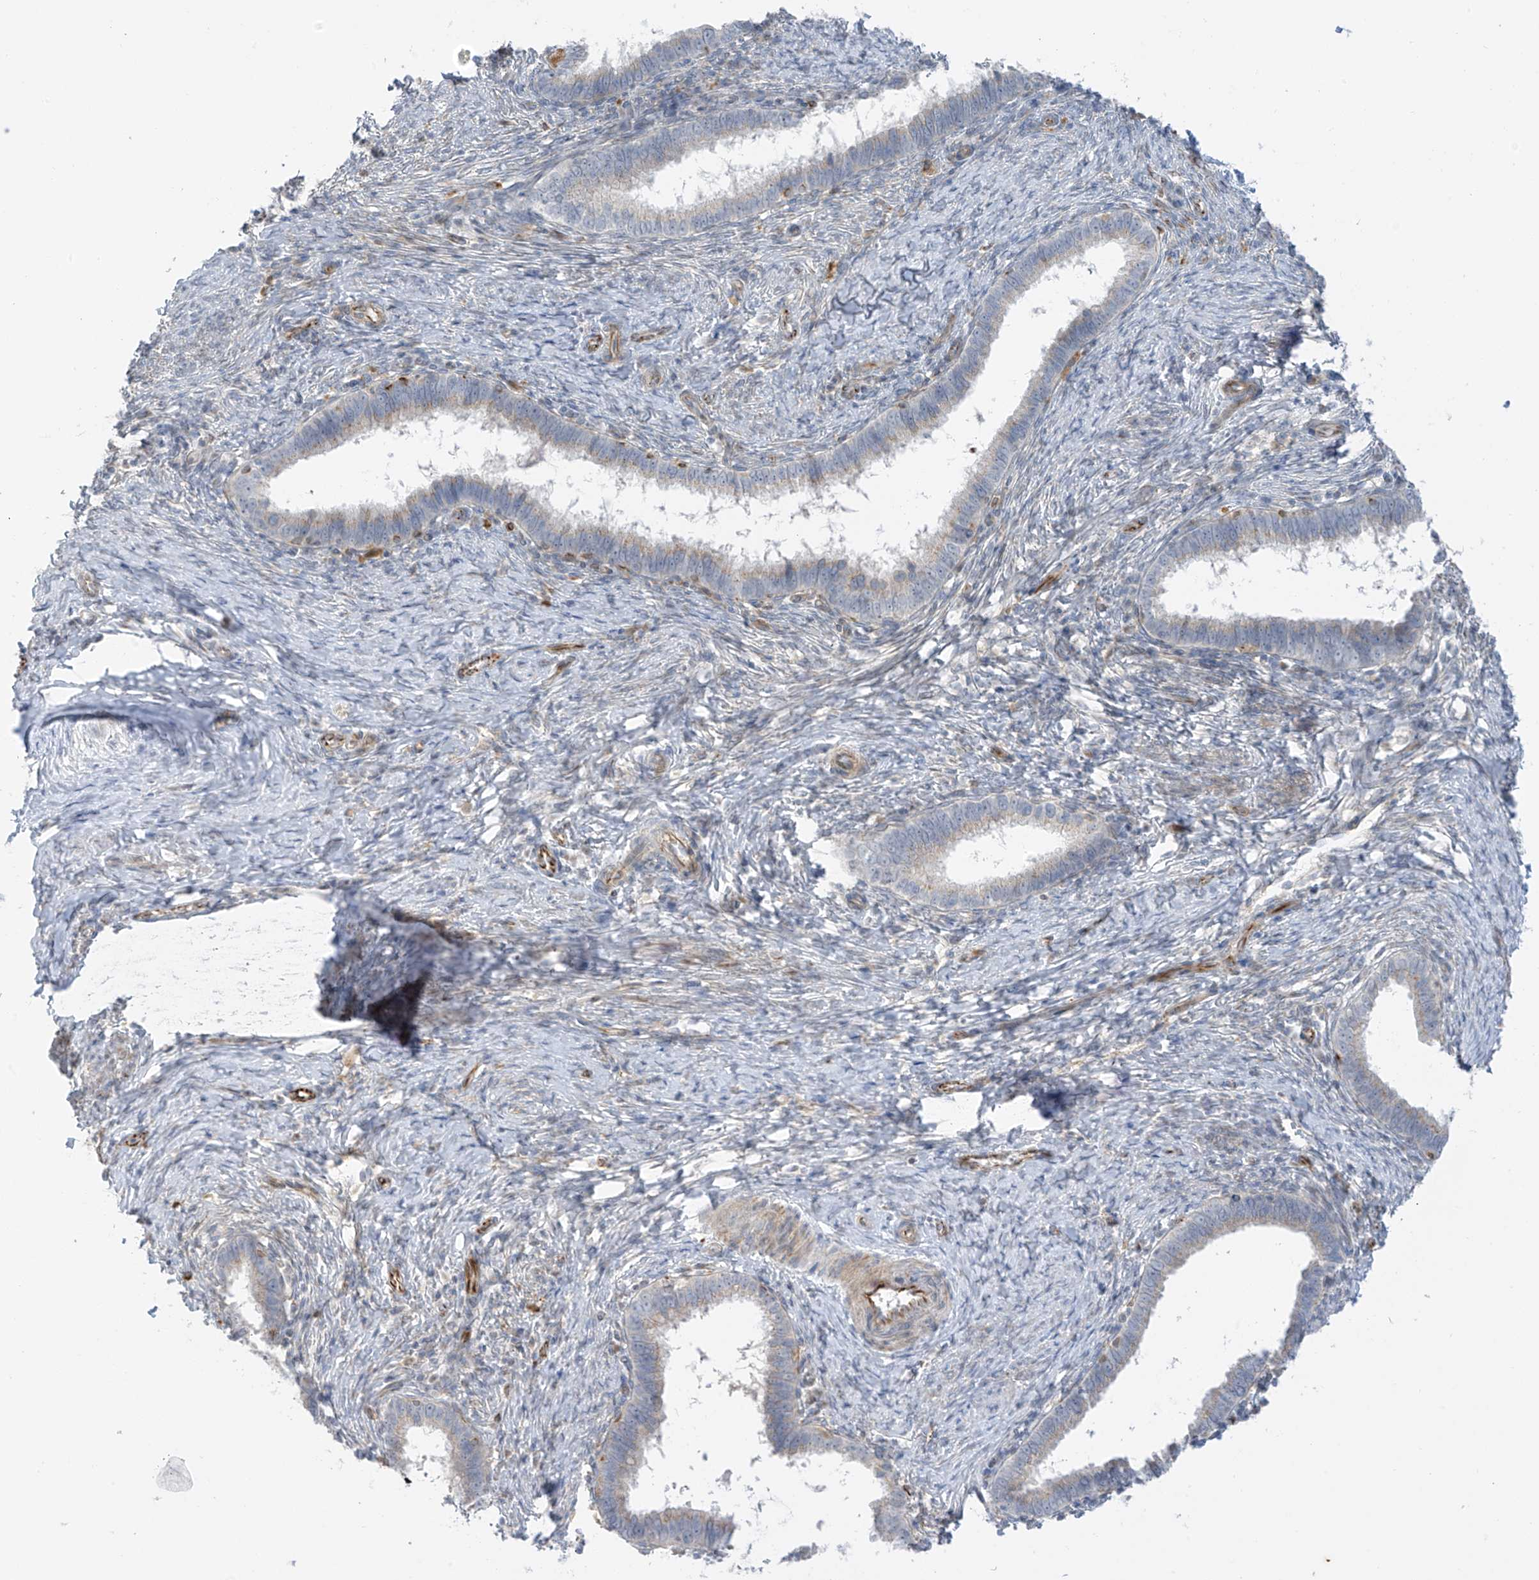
{"staining": {"intensity": "weak", "quantity": "<25%", "location": "cytoplasmic/membranous"}, "tissue": "cervical cancer", "cell_type": "Tumor cells", "image_type": "cancer", "snomed": [{"axis": "morphology", "description": "Adenocarcinoma, NOS"}, {"axis": "topography", "description": "Cervix"}], "caption": "DAB (3,3'-diaminobenzidine) immunohistochemical staining of human cervical adenocarcinoma exhibits no significant positivity in tumor cells.", "gene": "HS6ST2", "patient": {"sex": "female", "age": 36}}